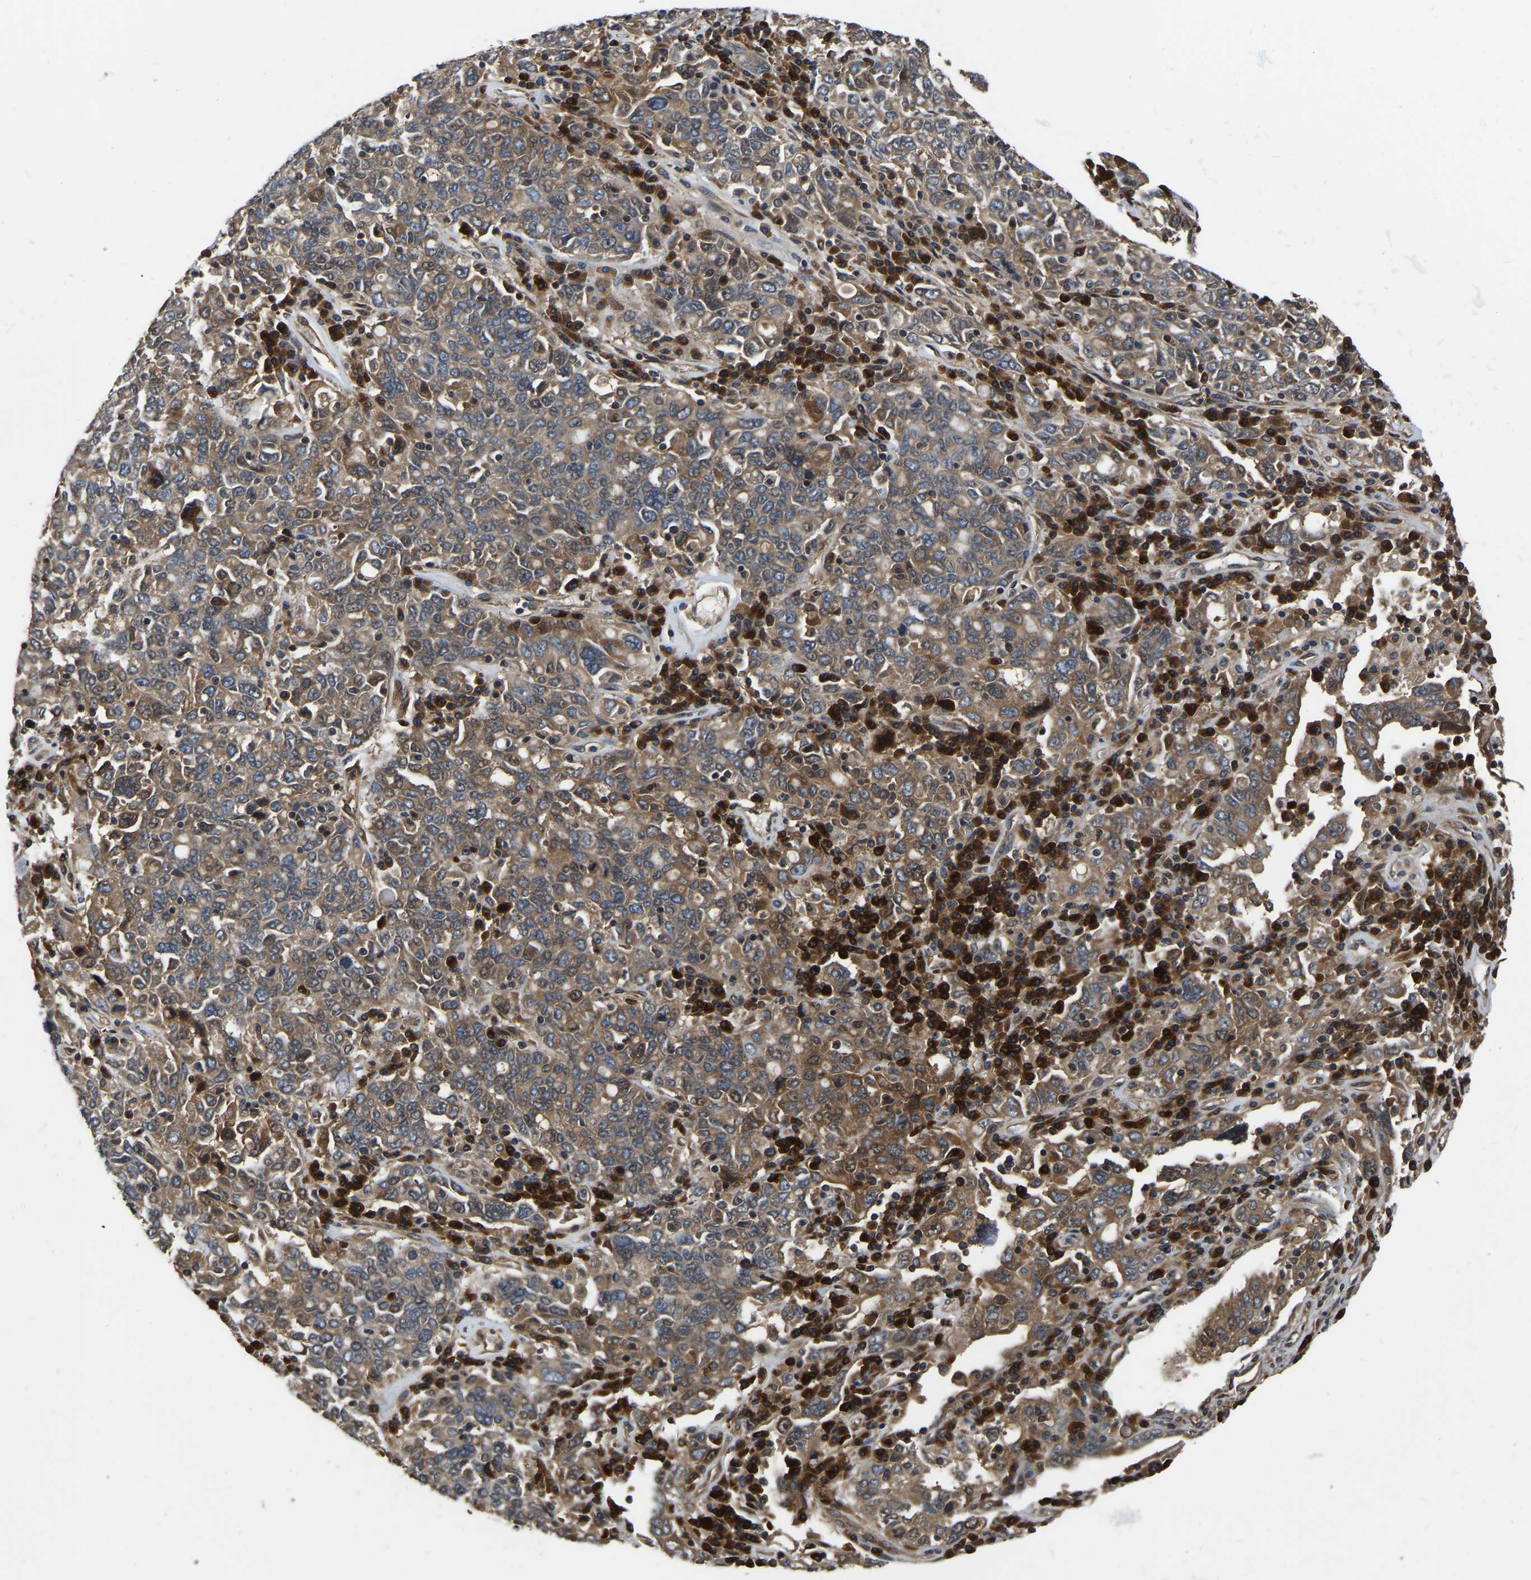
{"staining": {"intensity": "moderate", "quantity": ">75%", "location": "cytoplasmic/membranous"}, "tissue": "ovarian cancer", "cell_type": "Tumor cells", "image_type": "cancer", "snomed": [{"axis": "morphology", "description": "Carcinoma, endometroid"}, {"axis": "topography", "description": "Ovary"}], "caption": "A micrograph of human ovarian cancer (endometroid carcinoma) stained for a protein demonstrates moderate cytoplasmic/membranous brown staining in tumor cells. (Stains: DAB (3,3'-diaminobenzidine) in brown, nuclei in blue, Microscopy: brightfield microscopy at high magnification).", "gene": "GARS1", "patient": {"sex": "female", "age": 62}}